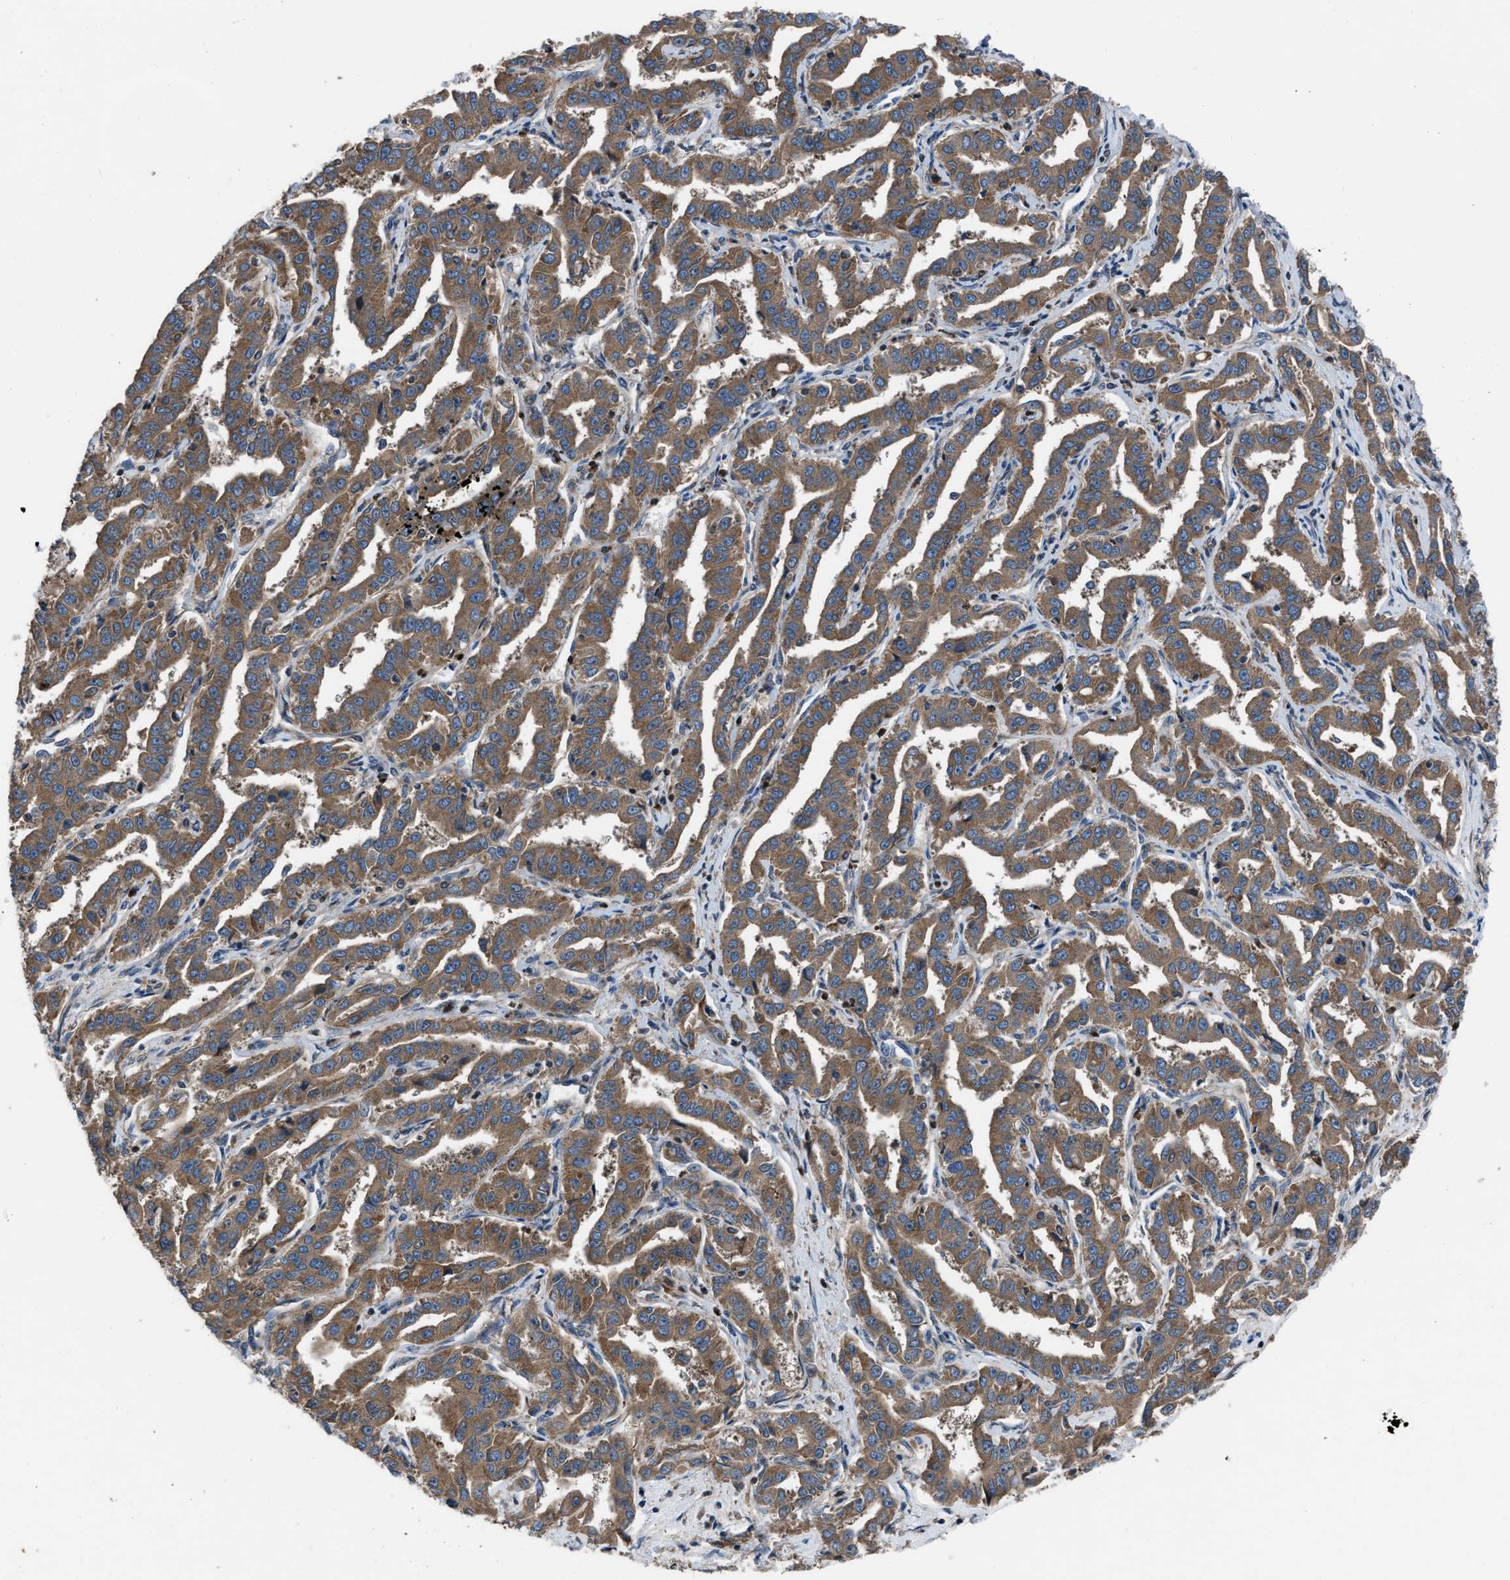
{"staining": {"intensity": "moderate", "quantity": ">75%", "location": "cytoplasmic/membranous"}, "tissue": "liver cancer", "cell_type": "Tumor cells", "image_type": "cancer", "snomed": [{"axis": "morphology", "description": "Cholangiocarcinoma"}, {"axis": "topography", "description": "Liver"}], "caption": "Protein staining demonstrates moderate cytoplasmic/membranous staining in approximately >75% of tumor cells in liver cholangiocarcinoma.", "gene": "USP25", "patient": {"sex": "male", "age": 59}}